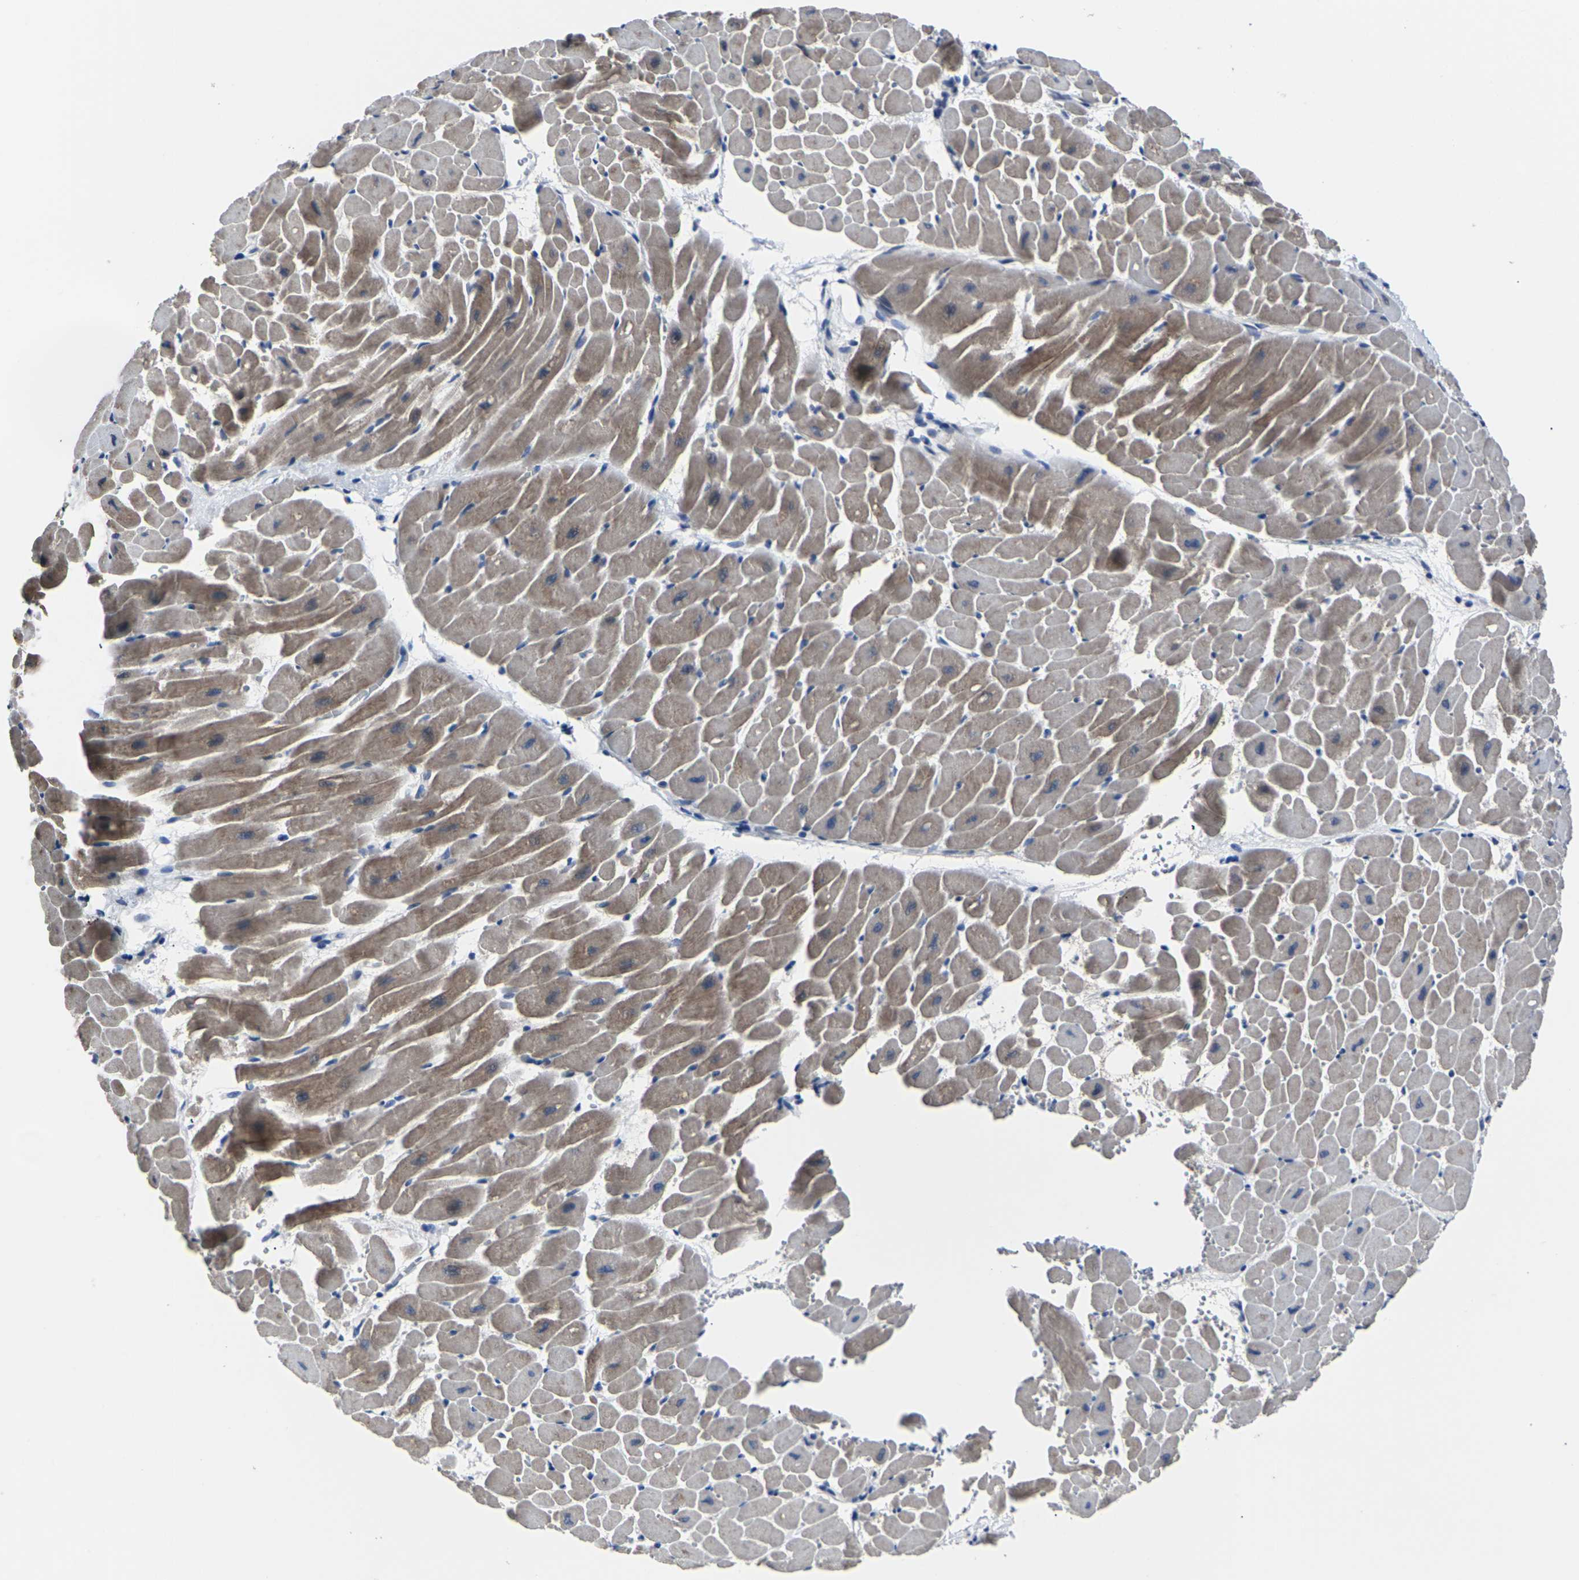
{"staining": {"intensity": "moderate", "quantity": "25%-75%", "location": "cytoplasmic/membranous"}, "tissue": "heart muscle", "cell_type": "Cardiomyocytes", "image_type": "normal", "snomed": [{"axis": "morphology", "description": "Normal tissue, NOS"}, {"axis": "topography", "description": "Heart"}], "caption": "Unremarkable heart muscle reveals moderate cytoplasmic/membranous staining in about 25%-75% of cardiomyocytes Immunohistochemistry stains the protein of interest in brown and the nuclei are stained blue..", "gene": "MSANTD4", "patient": {"sex": "male", "age": 45}}